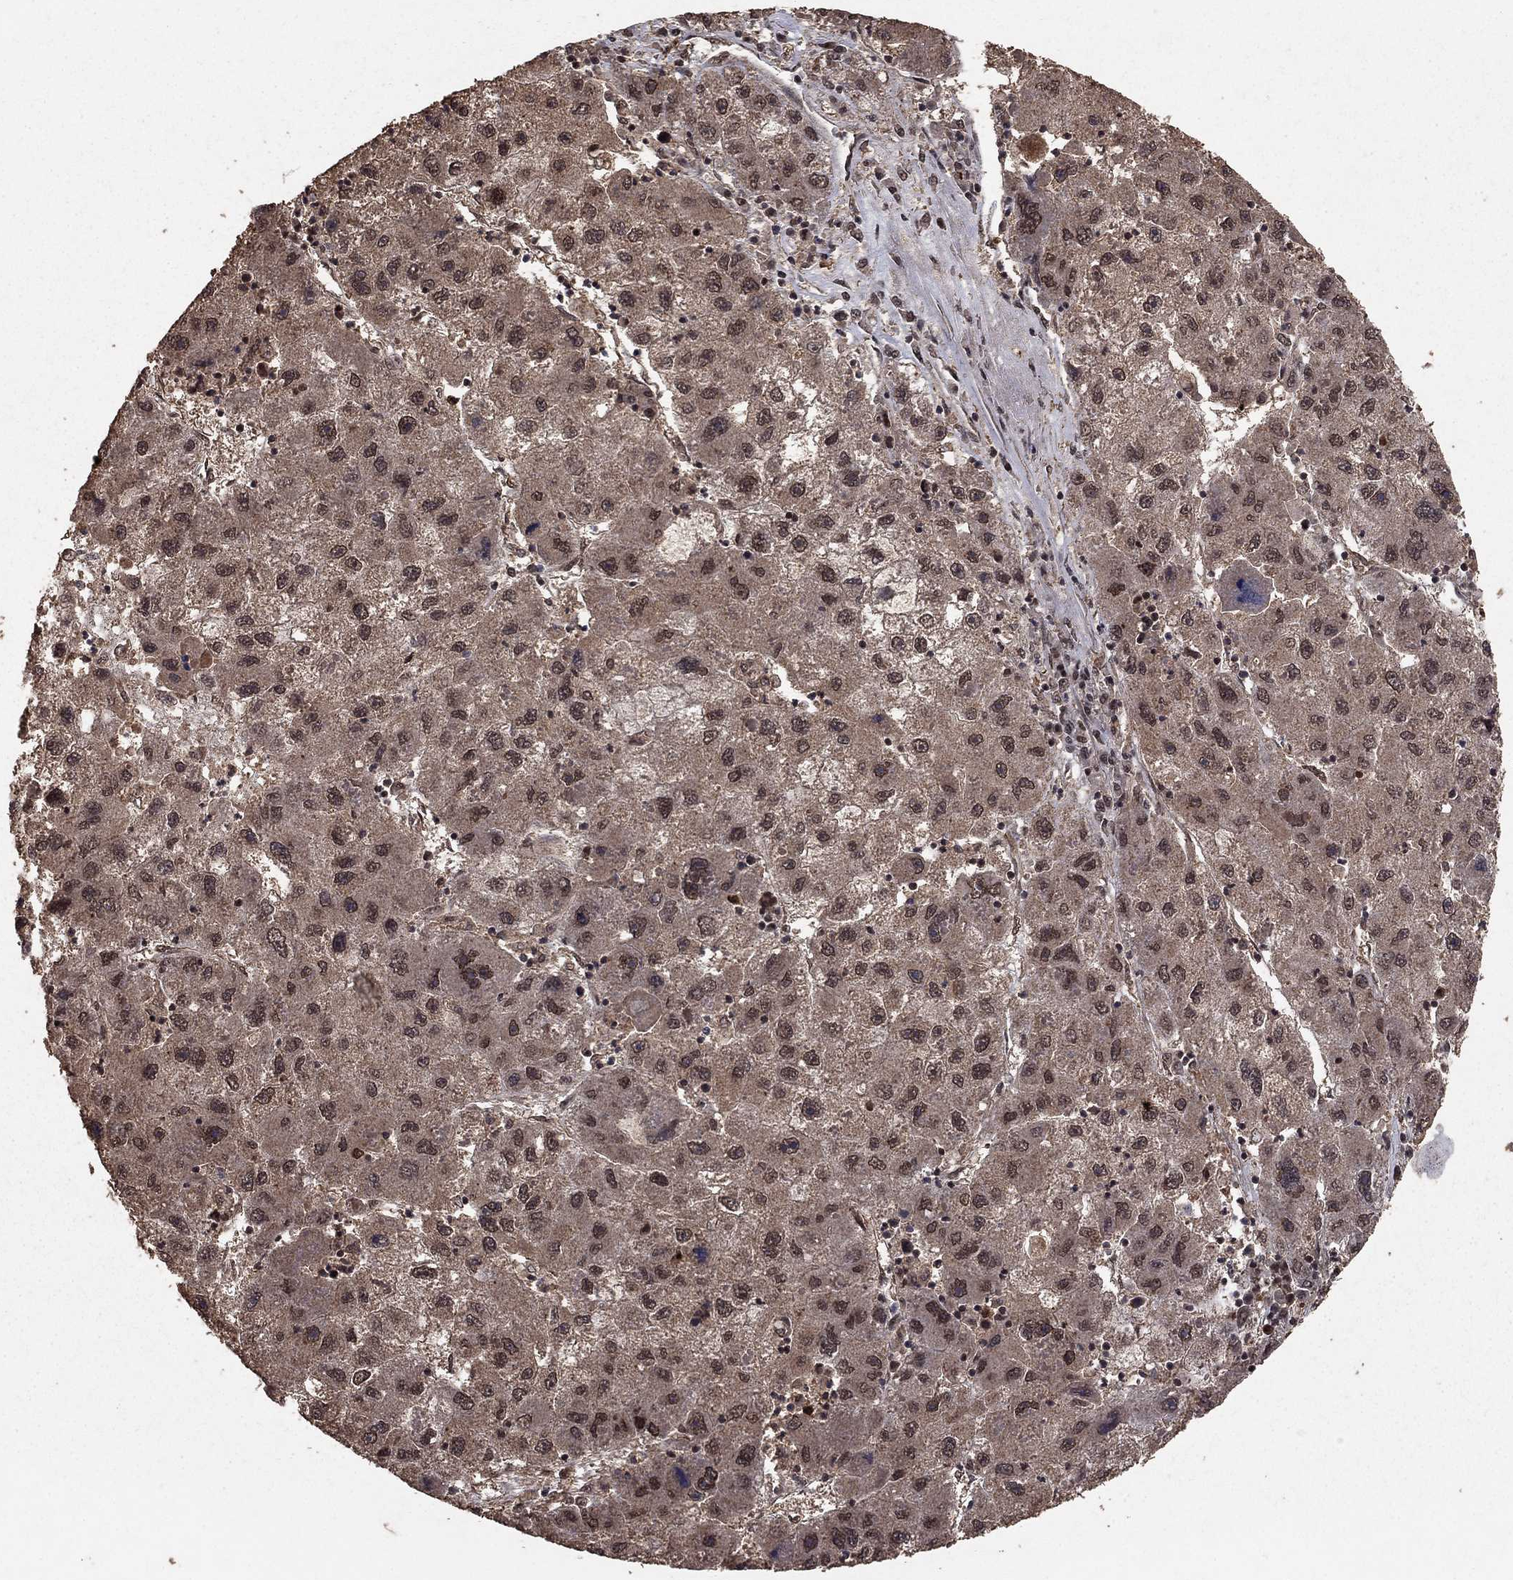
{"staining": {"intensity": "weak", "quantity": "25%-75%", "location": "cytoplasmic/membranous,nuclear"}, "tissue": "liver cancer", "cell_type": "Tumor cells", "image_type": "cancer", "snomed": [{"axis": "morphology", "description": "Carcinoma, Hepatocellular, NOS"}, {"axis": "topography", "description": "Liver"}], "caption": "A low amount of weak cytoplasmic/membranous and nuclear staining is present in about 25%-75% of tumor cells in liver cancer tissue. The staining was performed using DAB, with brown indicating positive protein expression. Nuclei are stained blue with hematoxylin.", "gene": "PRDM1", "patient": {"sex": "male", "age": 75}}